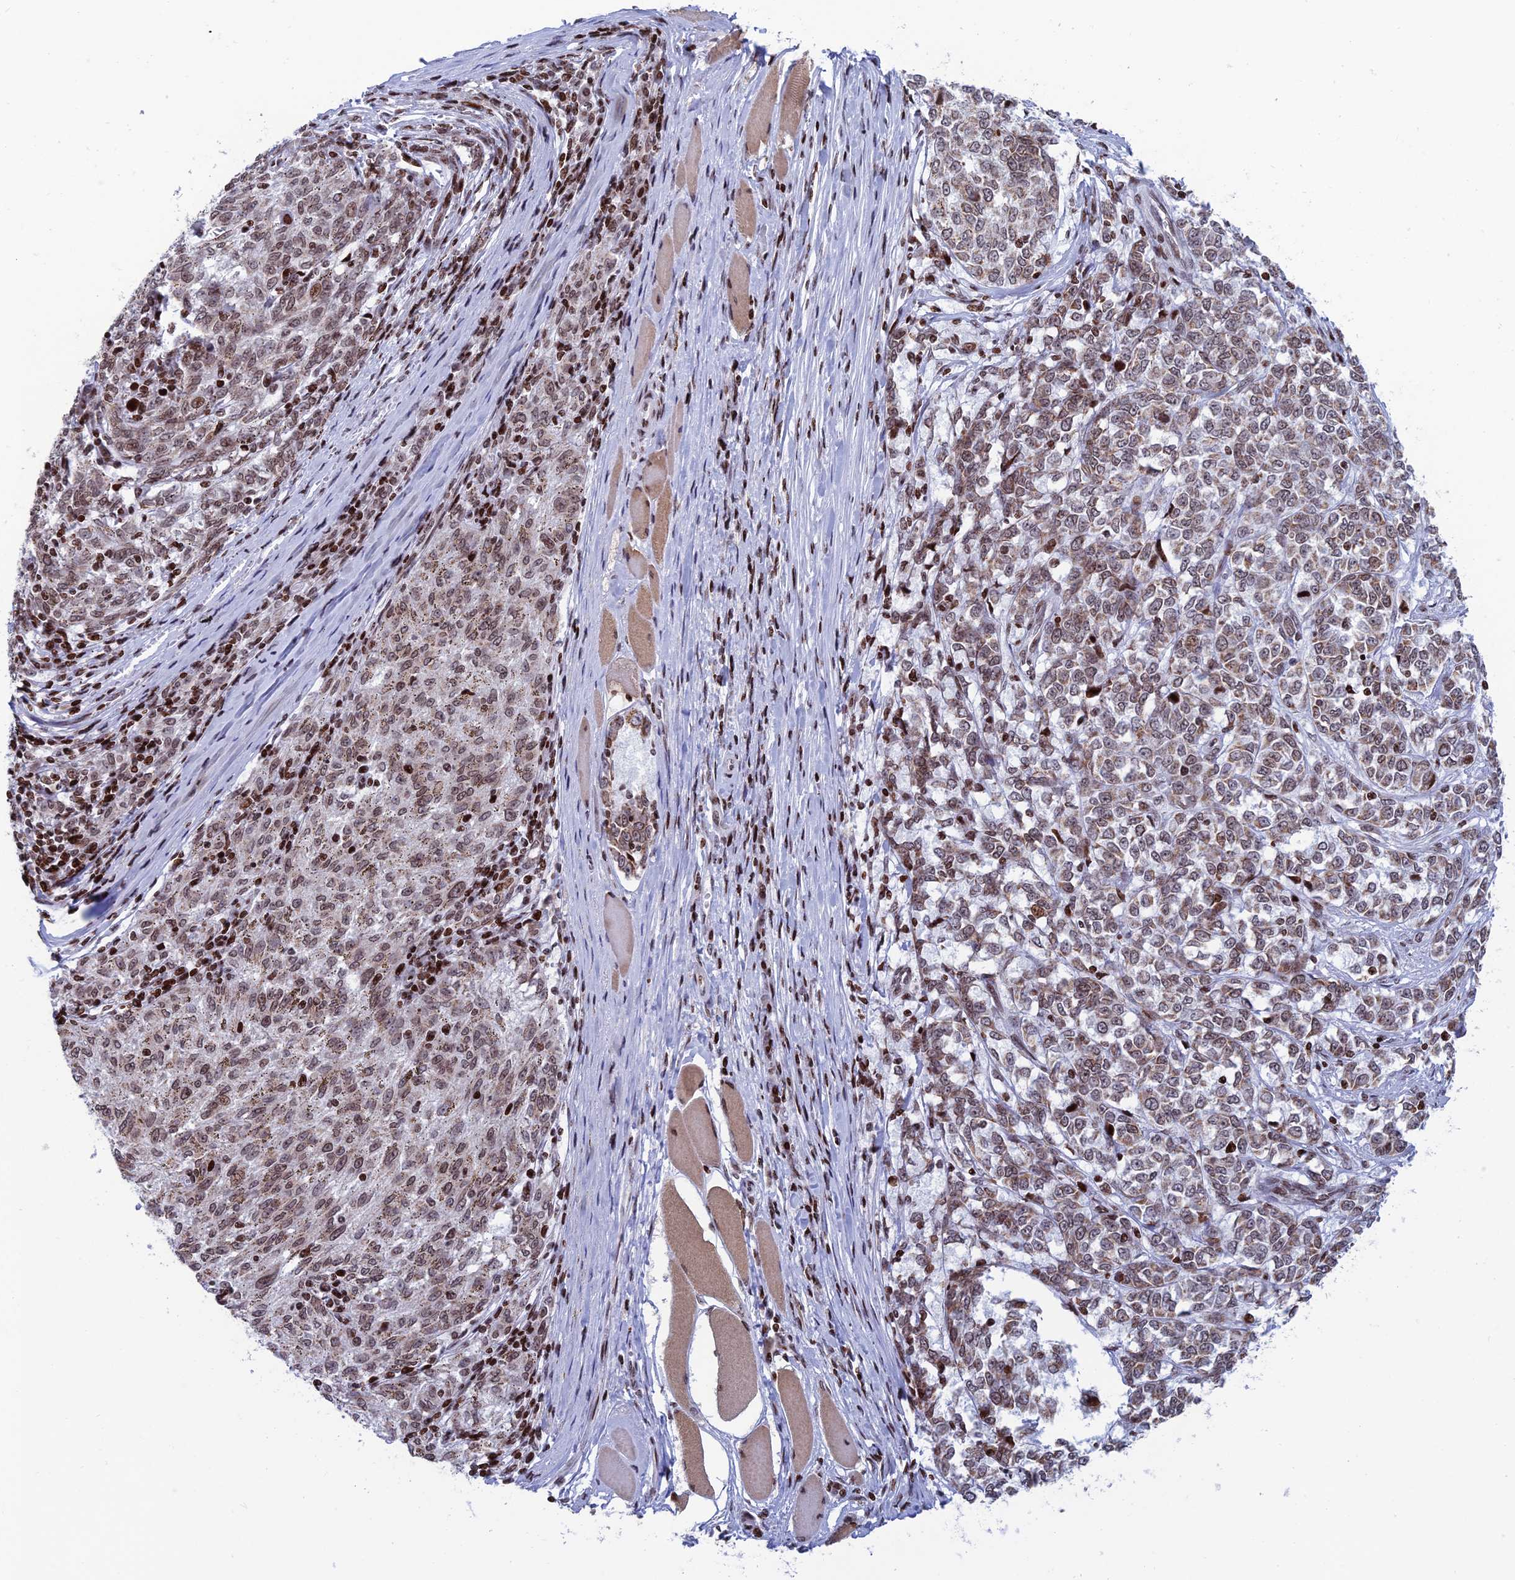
{"staining": {"intensity": "moderate", "quantity": ">75%", "location": "cytoplasmic/membranous,nuclear"}, "tissue": "melanoma", "cell_type": "Tumor cells", "image_type": "cancer", "snomed": [{"axis": "morphology", "description": "Malignant melanoma, NOS"}, {"axis": "topography", "description": "Skin"}], "caption": "There is medium levels of moderate cytoplasmic/membranous and nuclear positivity in tumor cells of malignant melanoma, as demonstrated by immunohistochemical staining (brown color).", "gene": "AFF3", "patient": {"sex": "female", "age": 72}}